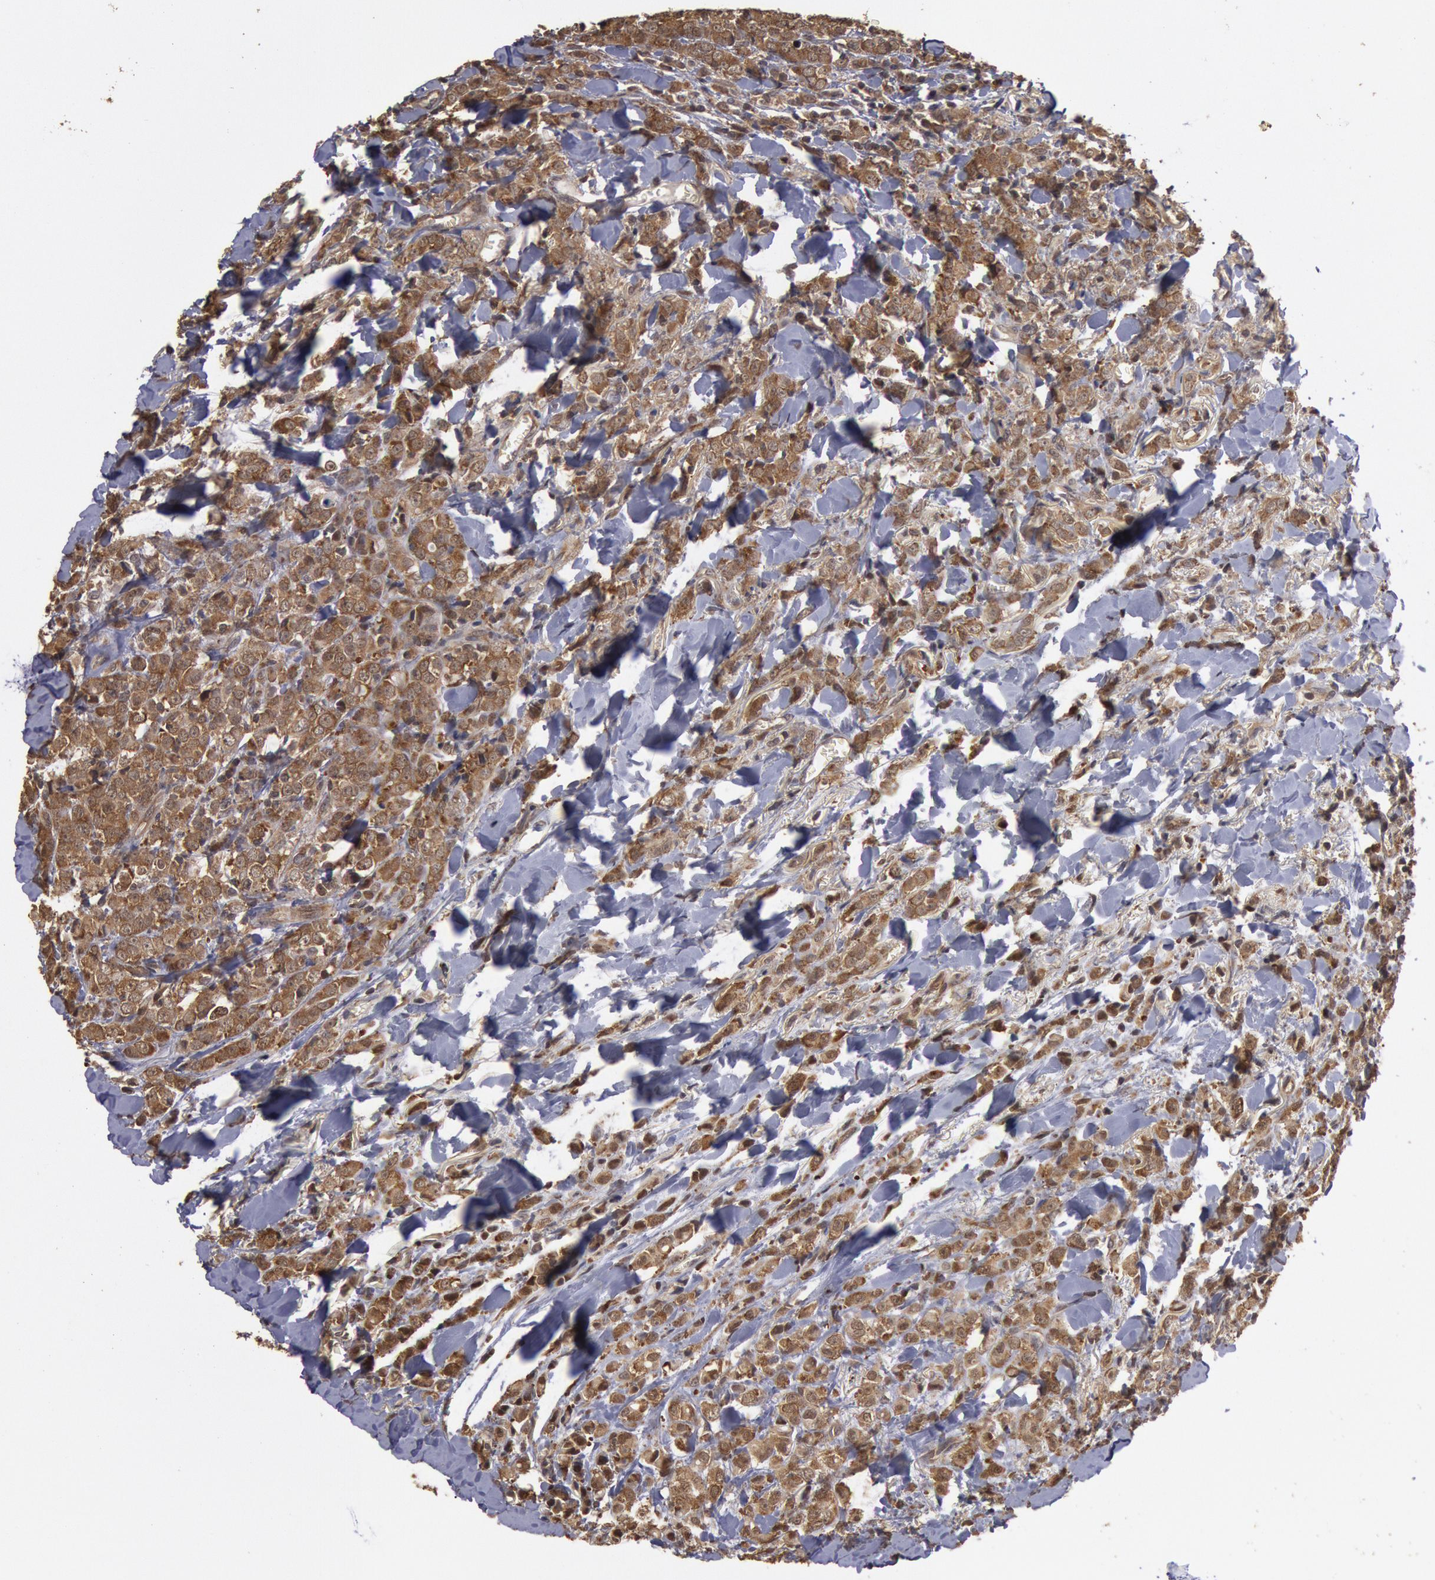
{"staining": {"intensity": "moderate", "quantity": ">75%", "location": "cytoplasmic/membranous"}, "tissue": "breast cancer", "cell_type": "Tumor cells", "image_type": "cancer", "snomed": [{"axis": "morphology", "description": "Lobular carcinoma"}, {"axis": "topography", "description": "Breast"}], "caption": "The immunohistochemical stain labels moderate cytoplasmic/membranous staining in tumor cells of breast cancer (lobular carcinoma) tissue.", "gene": "USP14", "patient": {"sex": "female", "age": 57}}